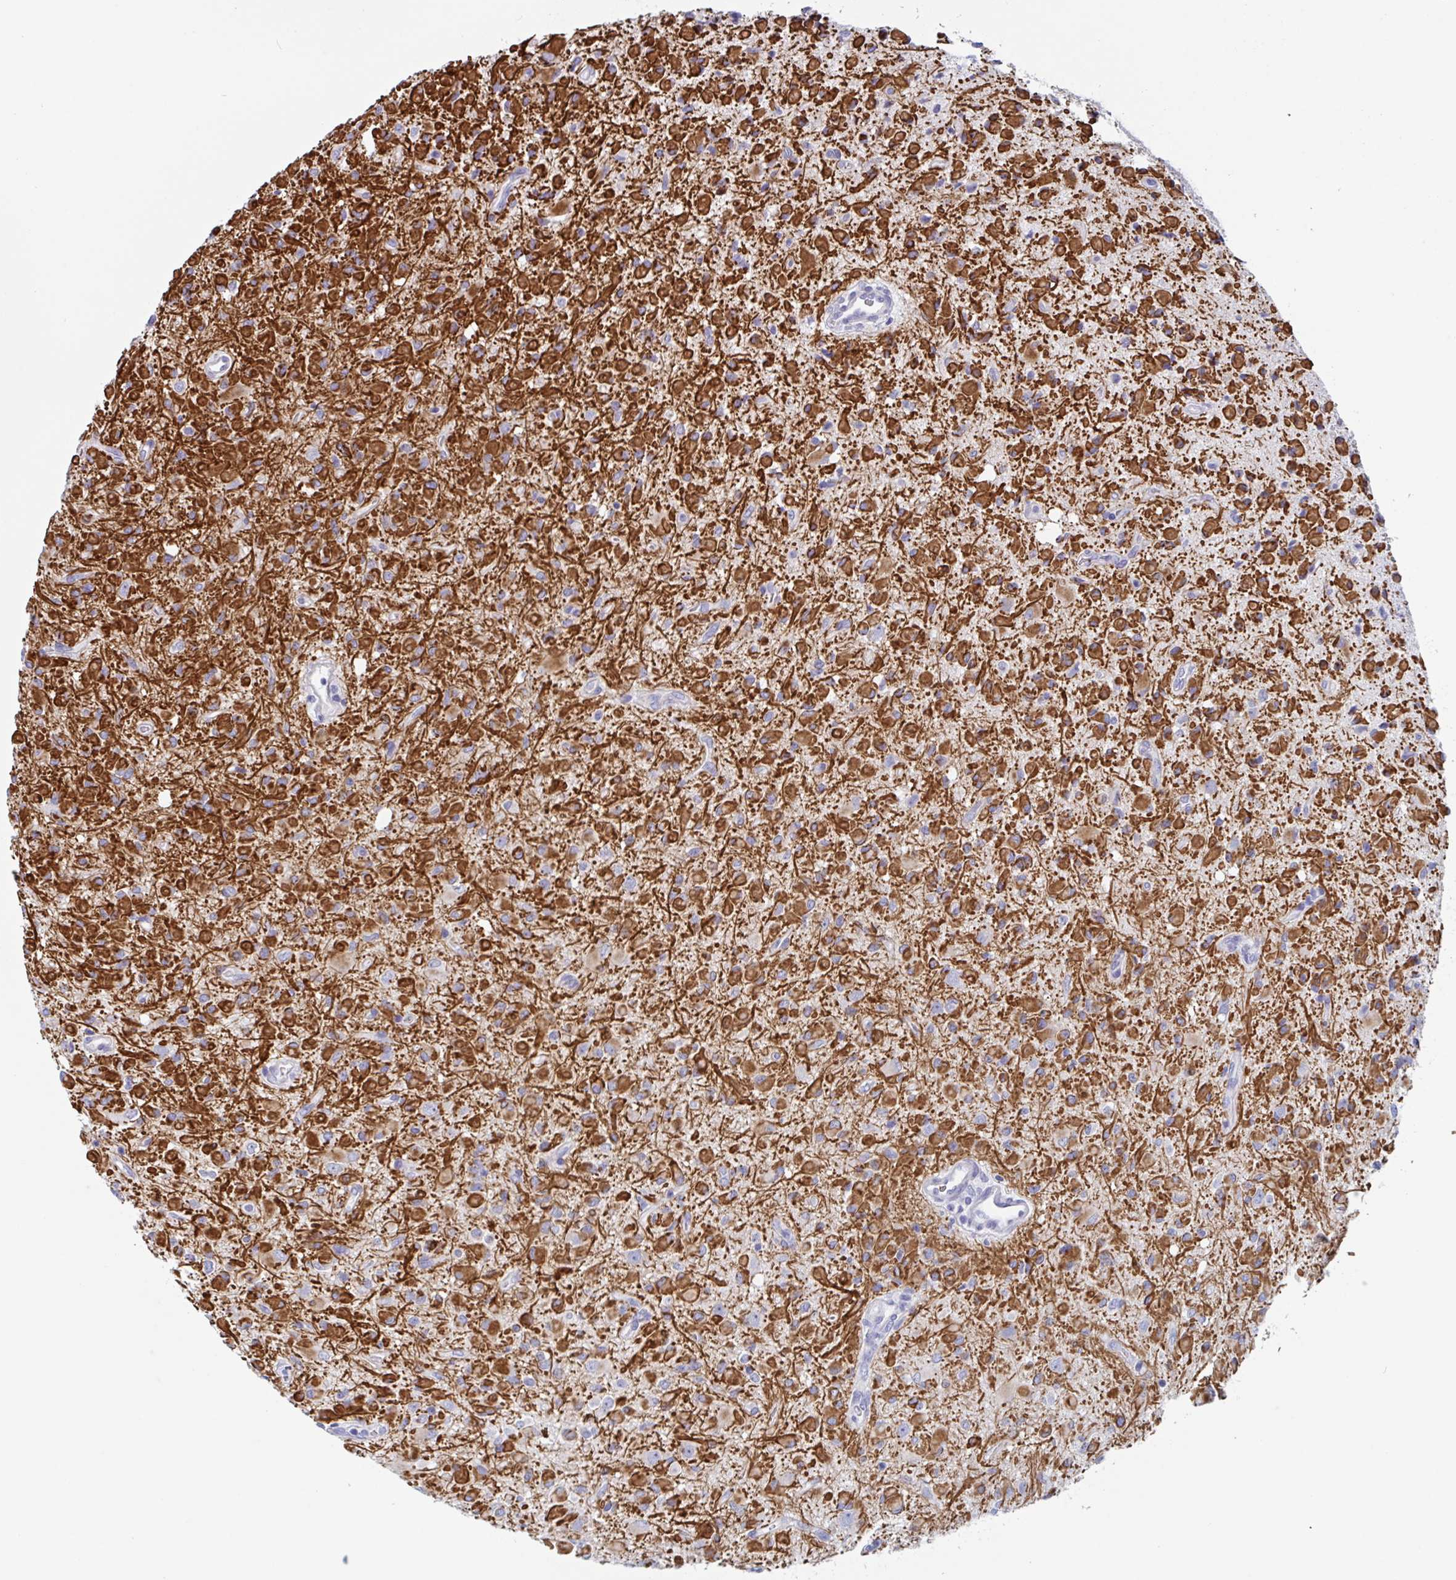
{"staining": {"intensity": "strong", "quantity": "25%-75%", "location": "cytoplasmic/membranous"}, "tissue": "glioma", "cell_type": "Tumor cells", "image_type": "cancer", "snomed": [{"axis": "morphology", "description": "Glioma, malignant, Low grade"}, {"axis": "topography", "description": "Brain"}], "caption": "DAB immunohistochemical staining of human glioma exhibits strong cytoplasmic/membranous protein expression in about 25%-75% of tumor cells.", "gene": "ZPBP", "patient": {"sex": "female", "age": 33}}